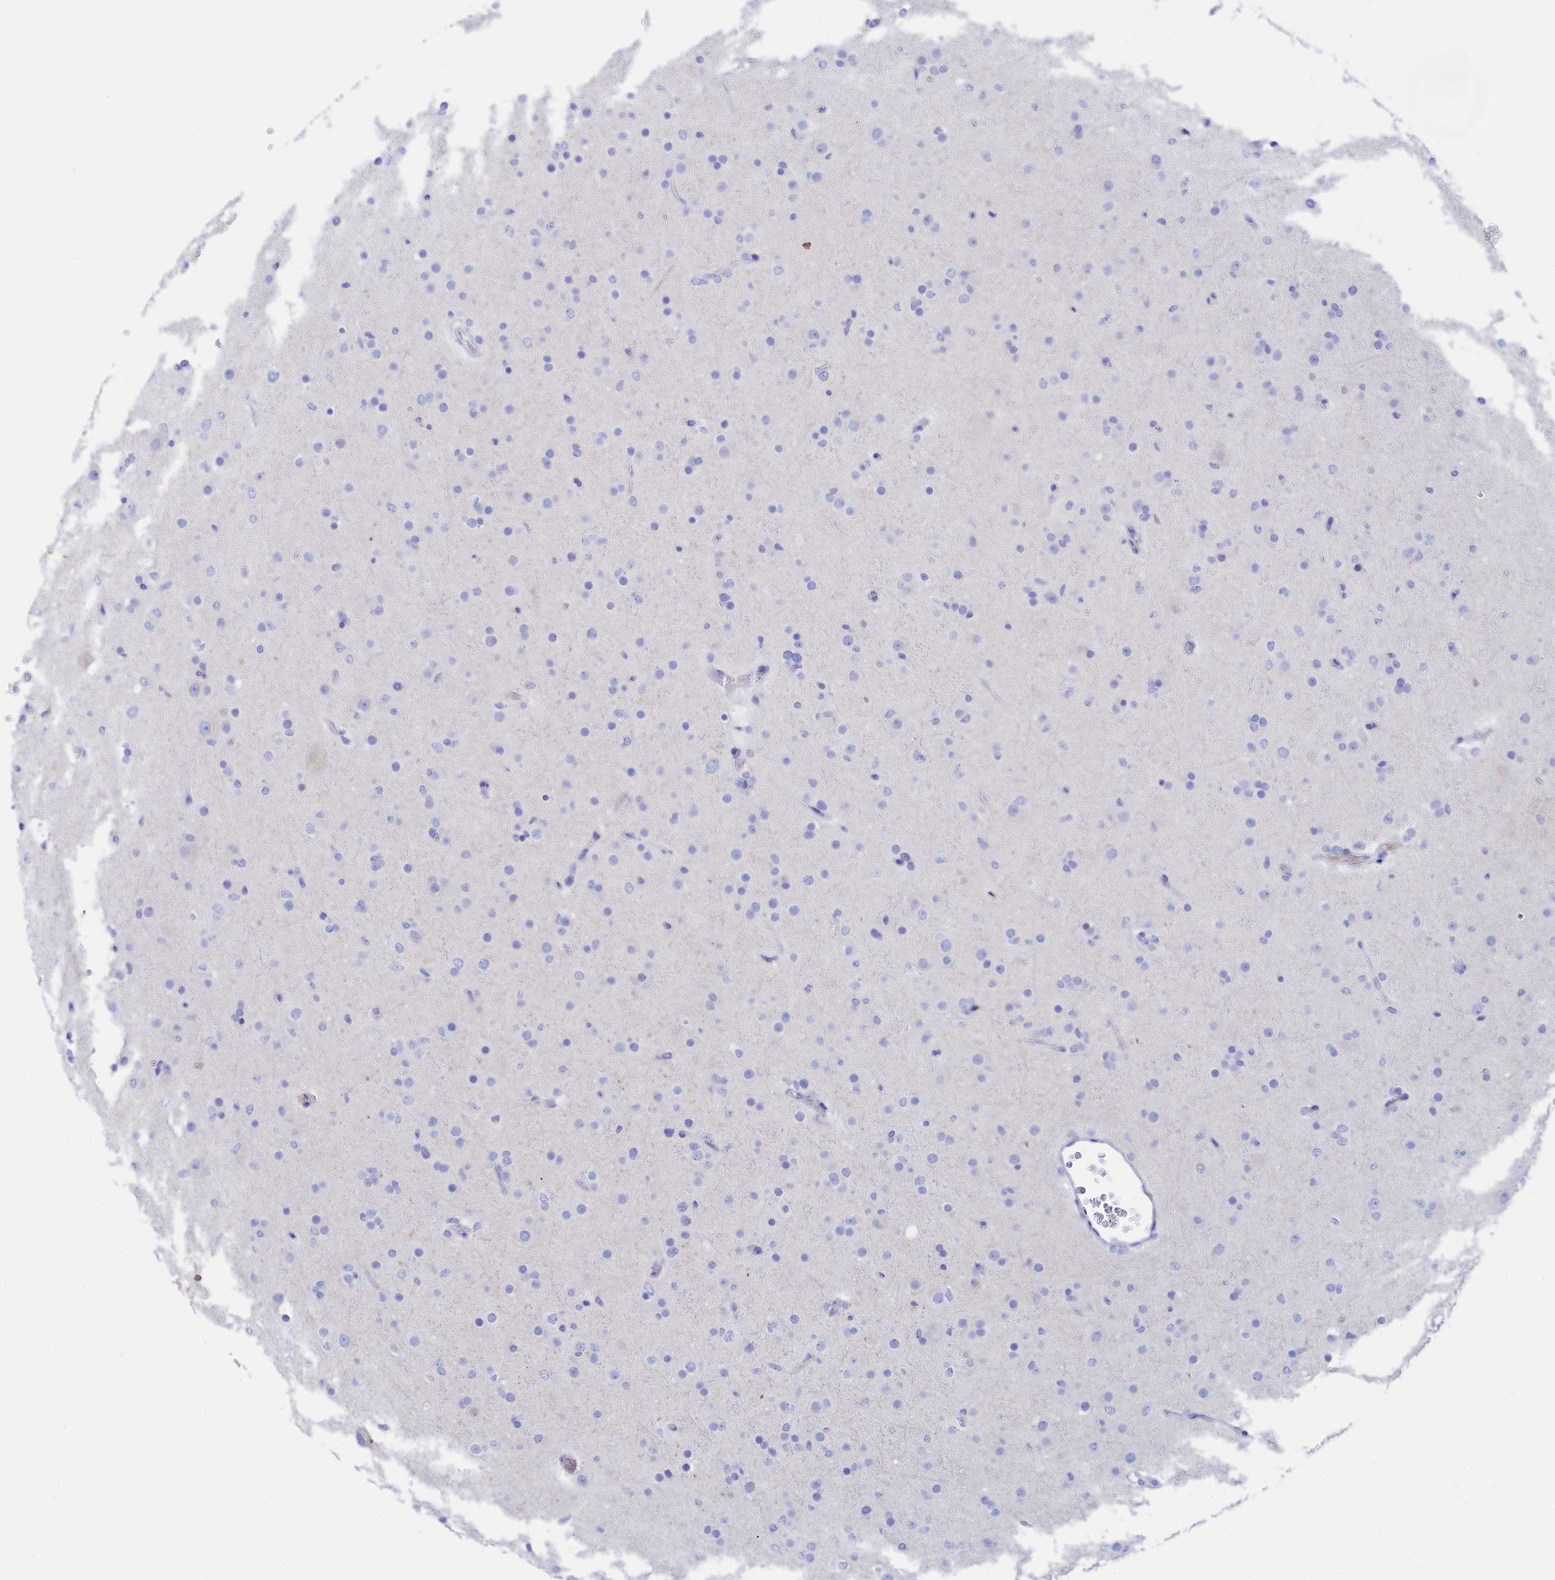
{"staining": {"intensity": "negative", "quantity": "none", "location": "none"}, "tissue": "glioma", "cell_type": "Tumor cells", "image_type": "cancer", "snomed": [{"axis": "morphology", "description": "Glioma, malignant, Low grade"}, {"axis": "topography", "description": "Brain"}], "caption": "The micrograph displays no significant staining in tumor cells of malignant glioma (low-grade).", "gene": "TRIM10", "patient": {"sex": "male", "age": 65}}